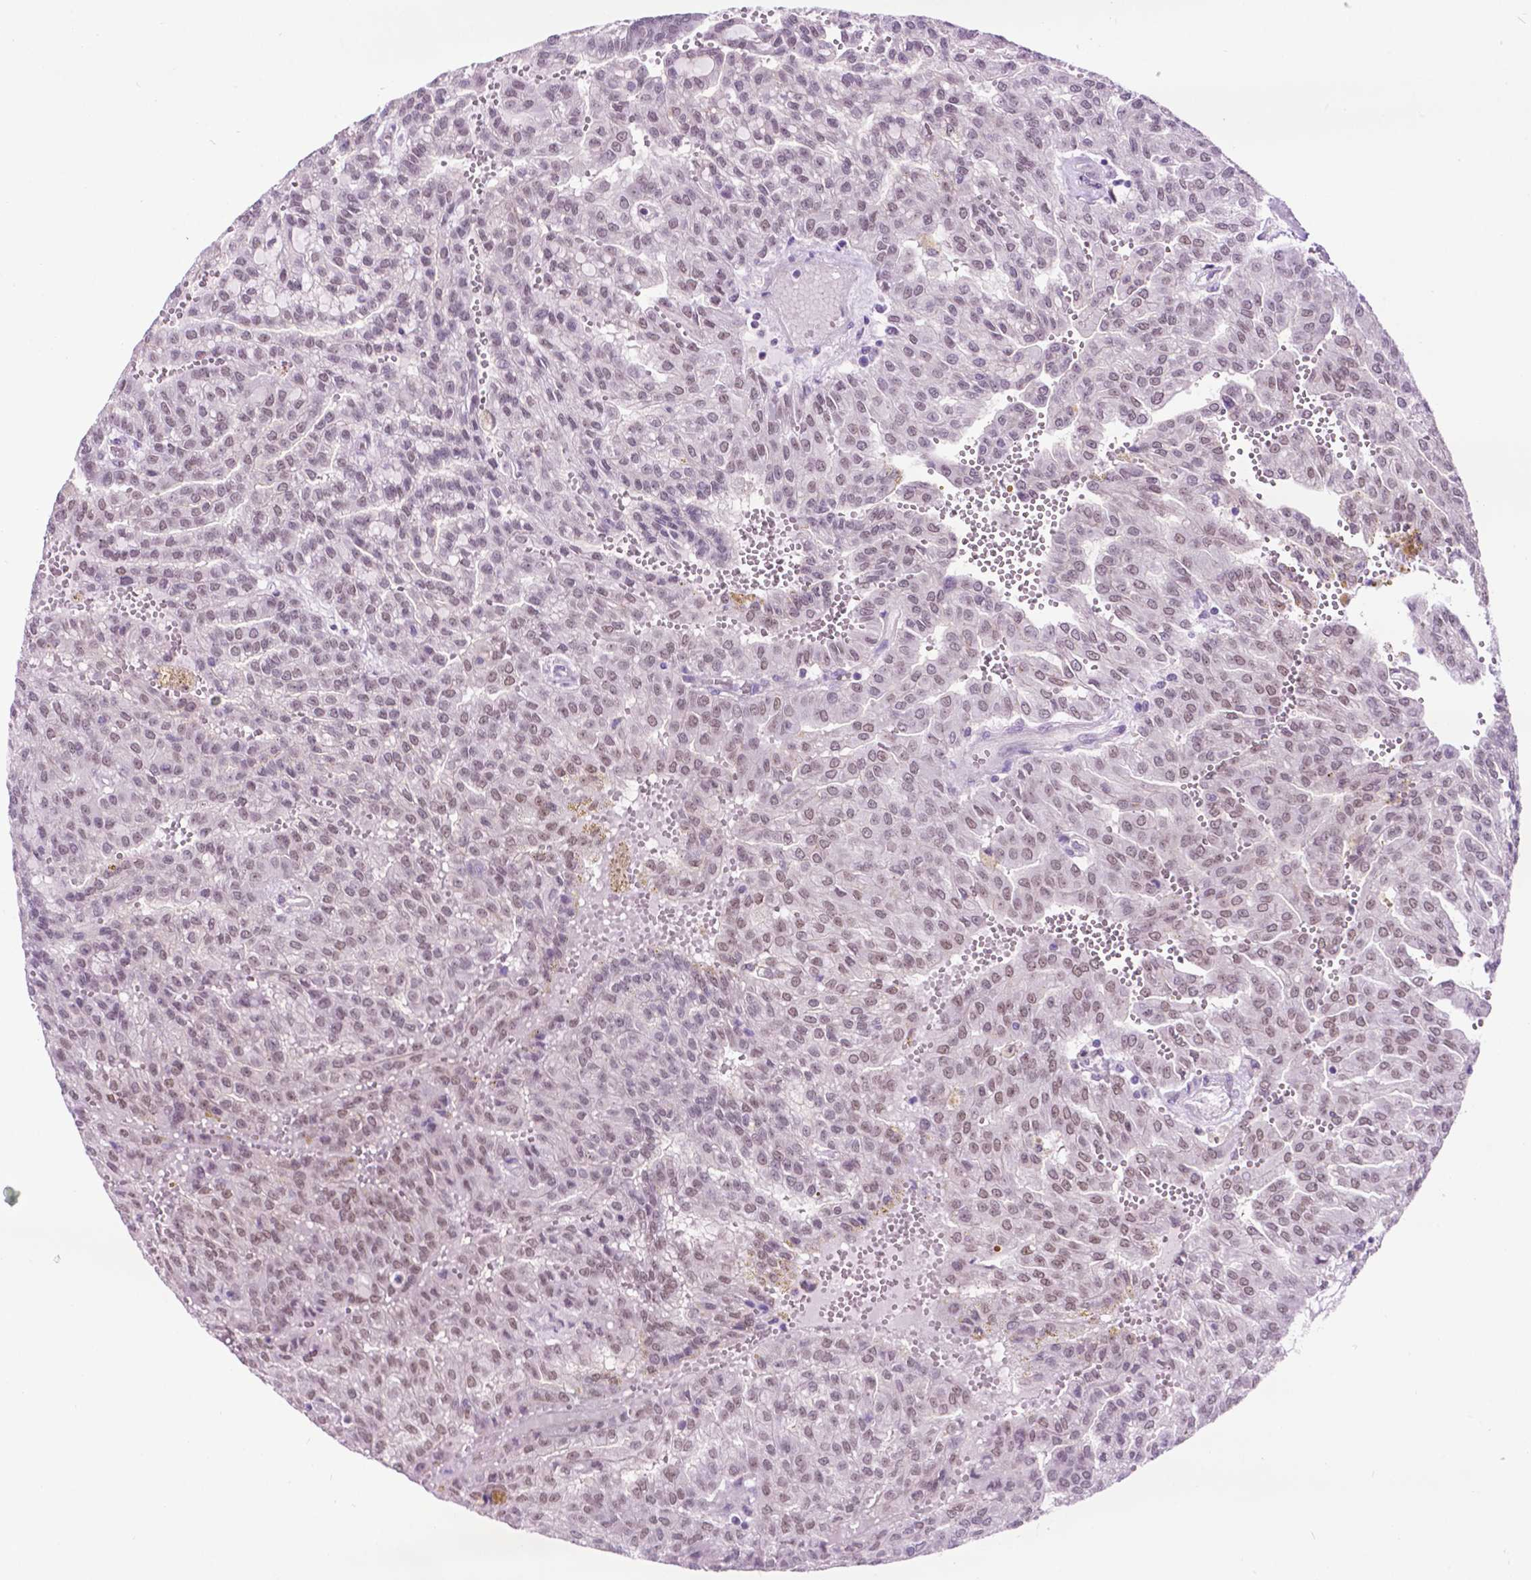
{"staining": {"intensity": "weak", "quantity": "<25%", "location": "nuclear"}, "tissue": "renal cancer", "cell_type": "Tumor cells", "image_type": "cancer", "snomed": [{"axis": "morphology", "description": "Adenocarcinoma, NOS"}, {"axis": "topography", "description": "Kidney"}], "caption": "Adenocarcinoma (renal) was stained to show a protein in brown. There is no significant staining in tumor cells.", "gene": "TACSTD2", "patient": {"sex": "male", "age": 63}}